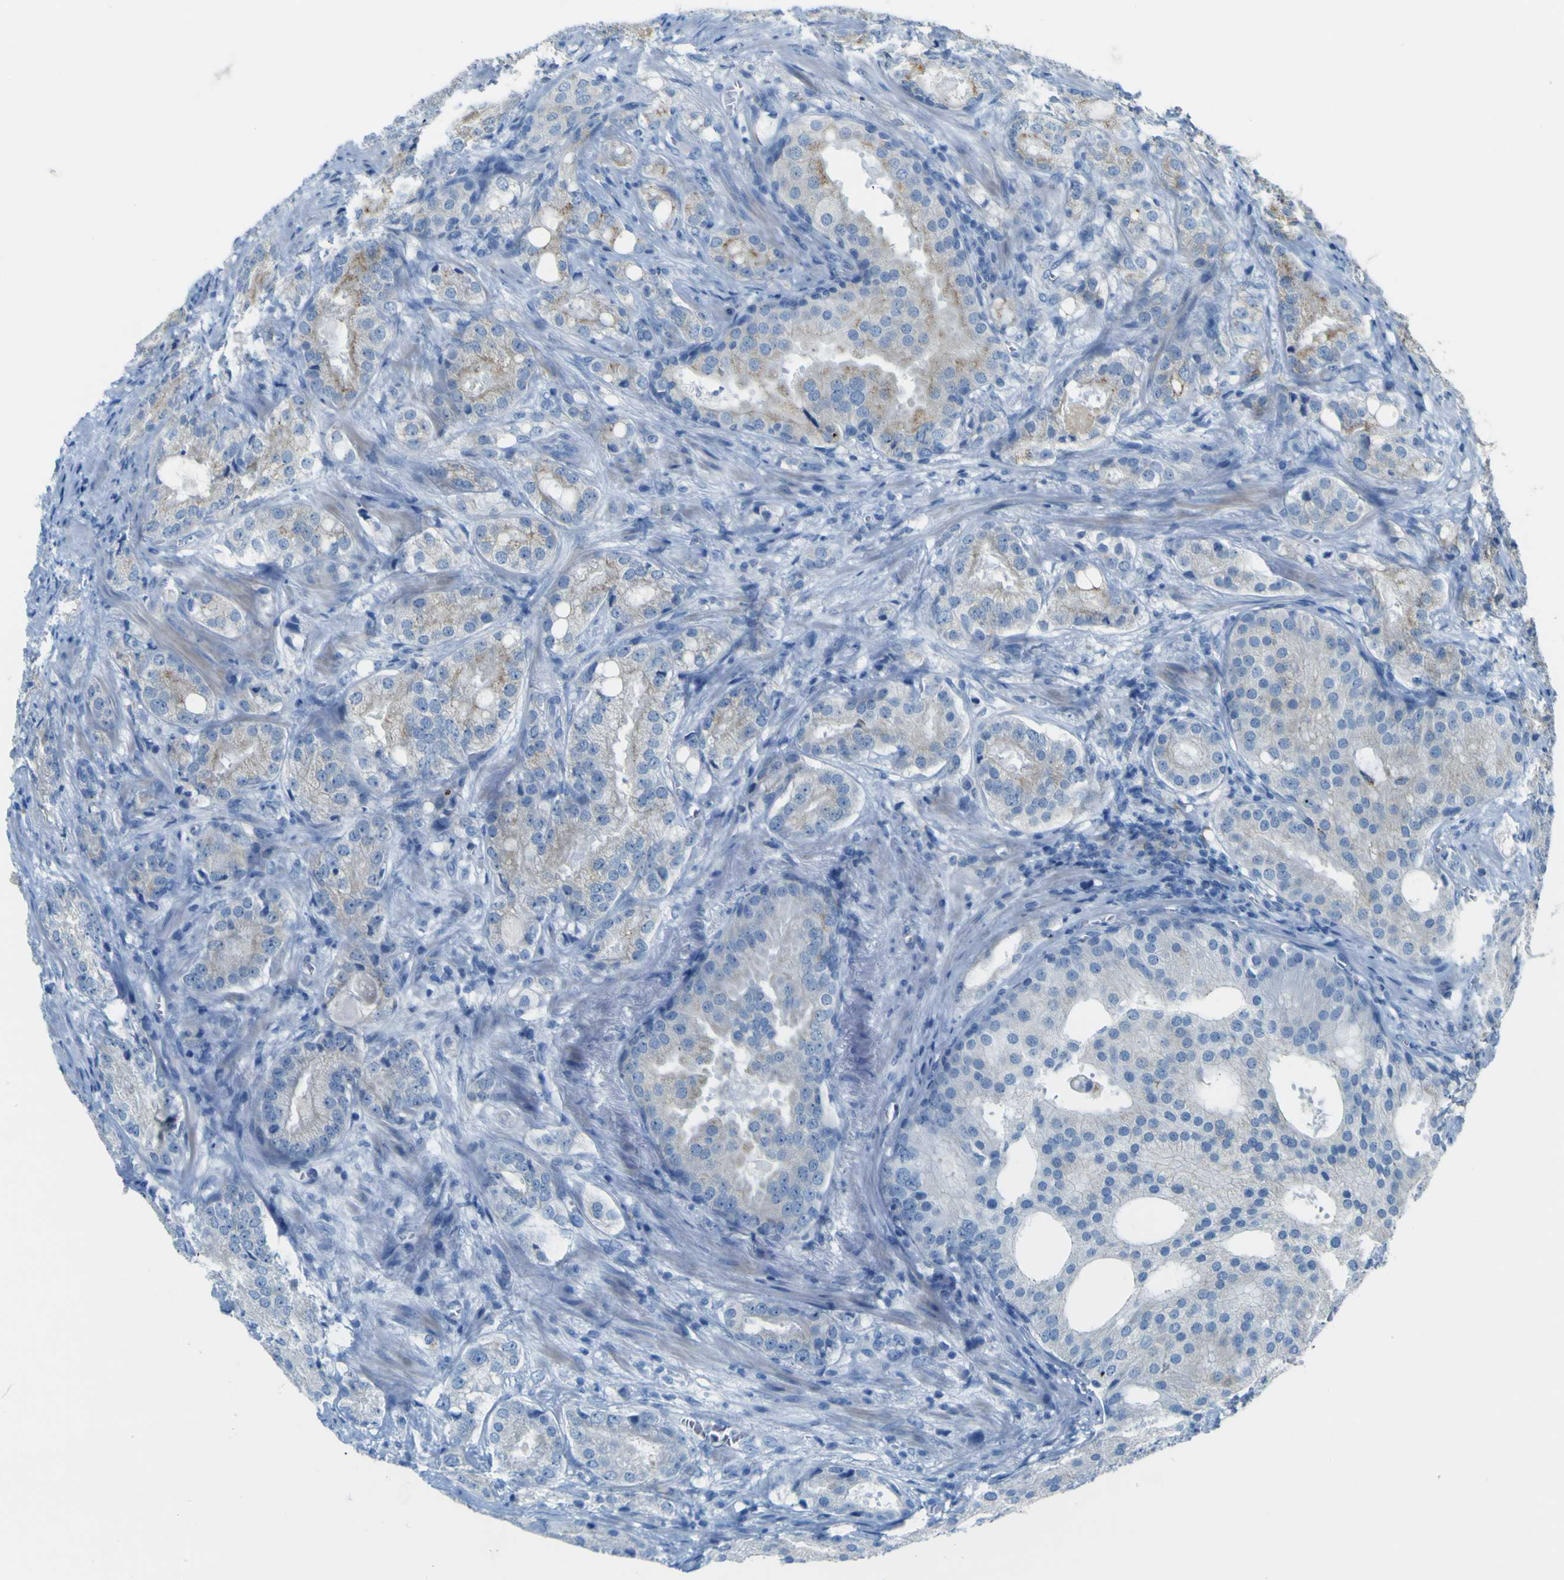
{"staining": {"intensity": "weak", "quantity": ">75%", "location": "cytoplasmic/membranous"}, "tissue": "prostate cancer", "cell_type": "Tumor cells", "image_type": "cancer", "snomed": [{"axis": "morphology", "description": "Adenocarcinoma, High grade"}, {"axis": "topography", "description": "Prostate"}], "caption": "Immunohistochemical staining of human high-grade adenocarcinoma (prostate) shows low levels of weak cytoplasmic/membranous protein expression in about >75% of tumor cells.", "gene": "ACSL1", "patient": {"sex": "male", "age": 64}}